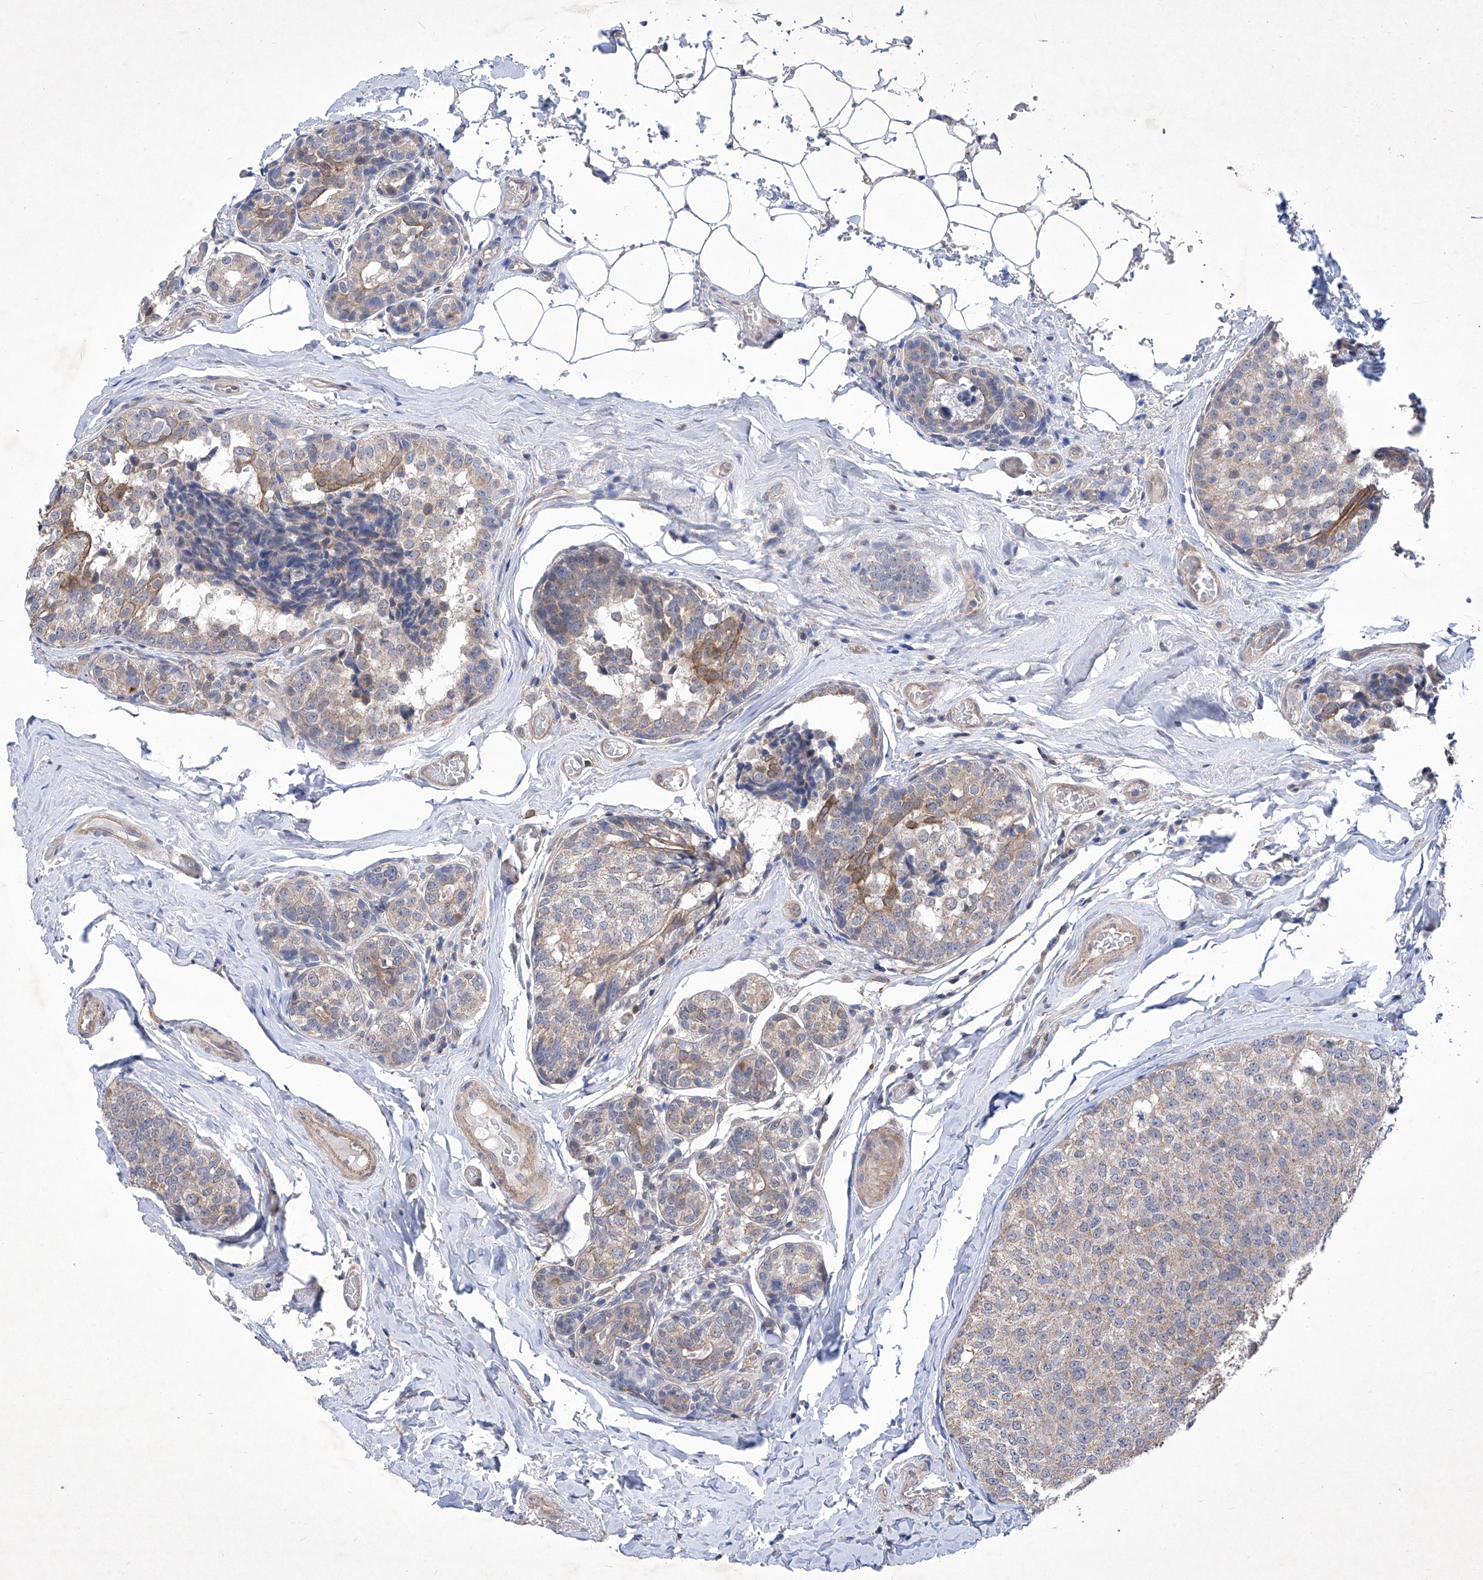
{"staining": {"intensity": "moderate", "quantity": "<25%", "location": "cytoplasmic/membranous"}, "tissue": "breast cancer", "cell_type": "Tumor cells", "image_type": "cancer", "snomed": [{"axis": "morphology", "description": "Normal tissue, NOS"}, {"axis": "morphology", "description": "Duct carcinoma"}, {"axis": "topography", "description": "Breast"}], "caption": "Immunohistochemical staining of human infiltrating ductal carcinoma (breast) displays moderate cytoplasmic/membranous protein positivity in approximately <25% of tumor cells.", "gene": "KIFC2", "patient": {"sex": "female", "age": 43}}